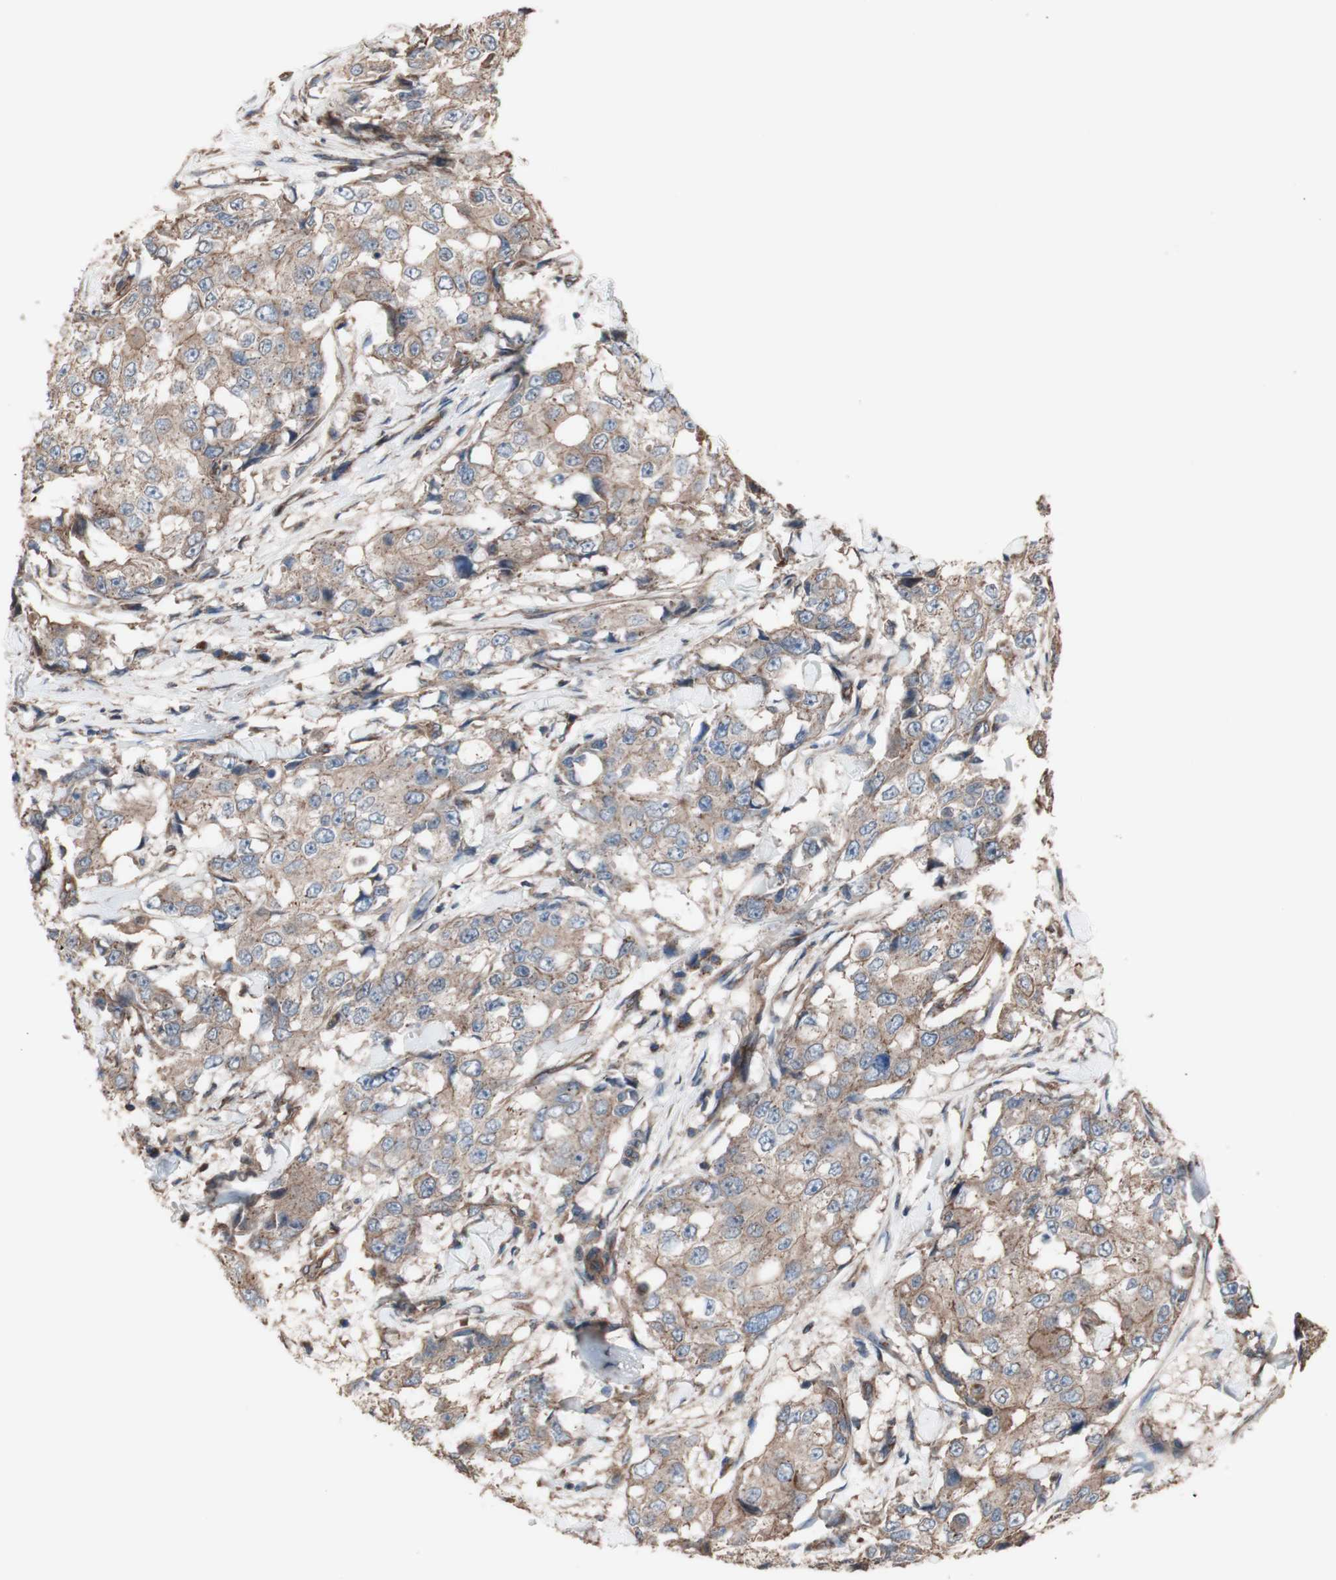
{"staining": {"intensity": "weak", "quantity": ">75%", "location": "cytoplasmic/membranous"}, "tissue": "breast cancer", "cell_type": "Tumor cells", "image_type": "cancer", "snomed": [{"axis": "morphology", "description": "Duct carcinoma"}, {"axis": "topography", "description": "Breast"}], "caption": "Protein staining of breast intraductal carcinoma tissue displays weak cytoplasmic/membranous positivity in approximately >75% of tumor cells.", "gene": "COPB1", "patient": {"sex": "female", "age": 27}}